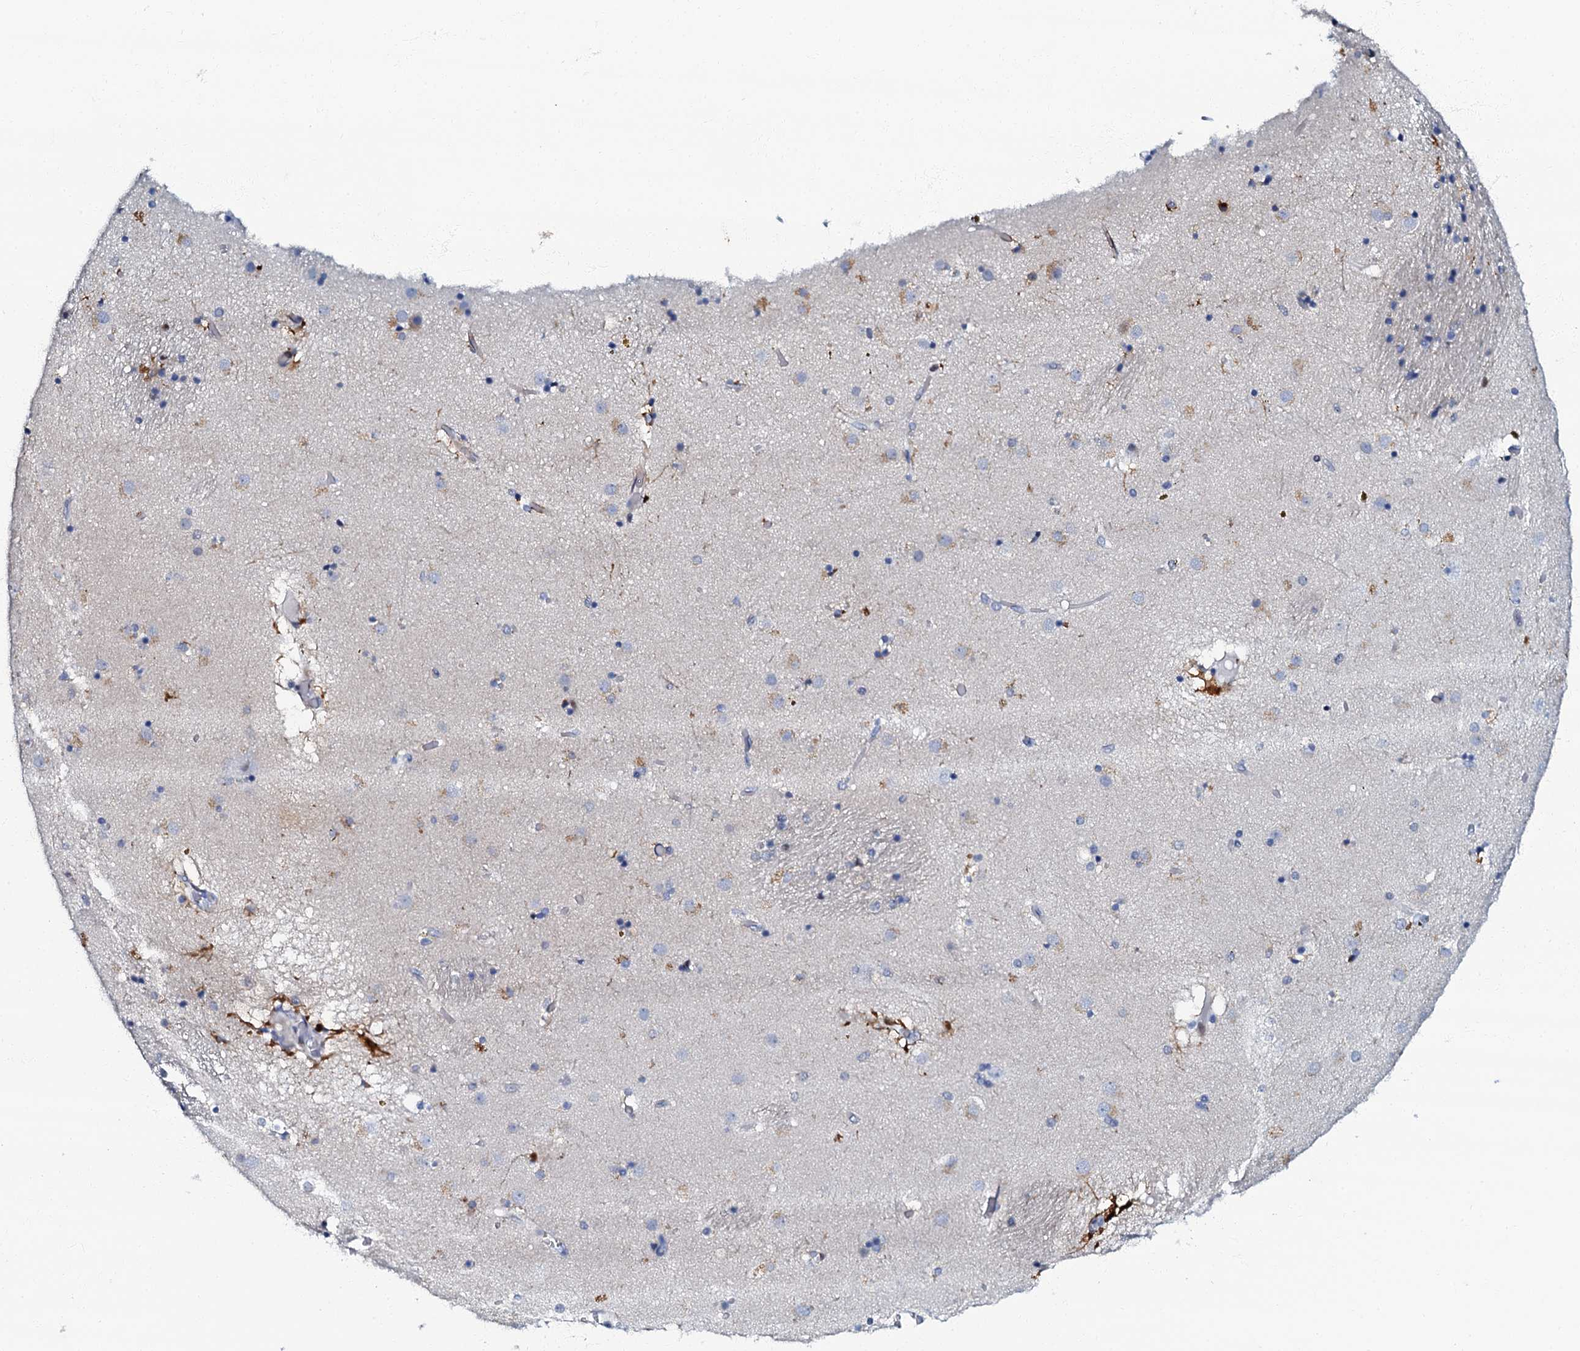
{"staining": {"intensity": "negative", "quantity": "none", "location": "none"}, "tissue": "caudate", "cell_type": "Glial cells", "image_type": "normal", "snomed": [{"axis": "morphology", "description": "Normal tissue, NOS"}, {"axis": "topography", "description": "Lateral ventricle wall"}], "caption": "DAB (3,3'-diaminobenzidine) immunohistochemical staining of unremarkable human caudate reveals no significant expression in glial cells. (Immunohistochemistry (ihc), brightfield microscopy, high magnification).", "gene": "MFSD5", "patient": {"sex": "male", "age": 70}}